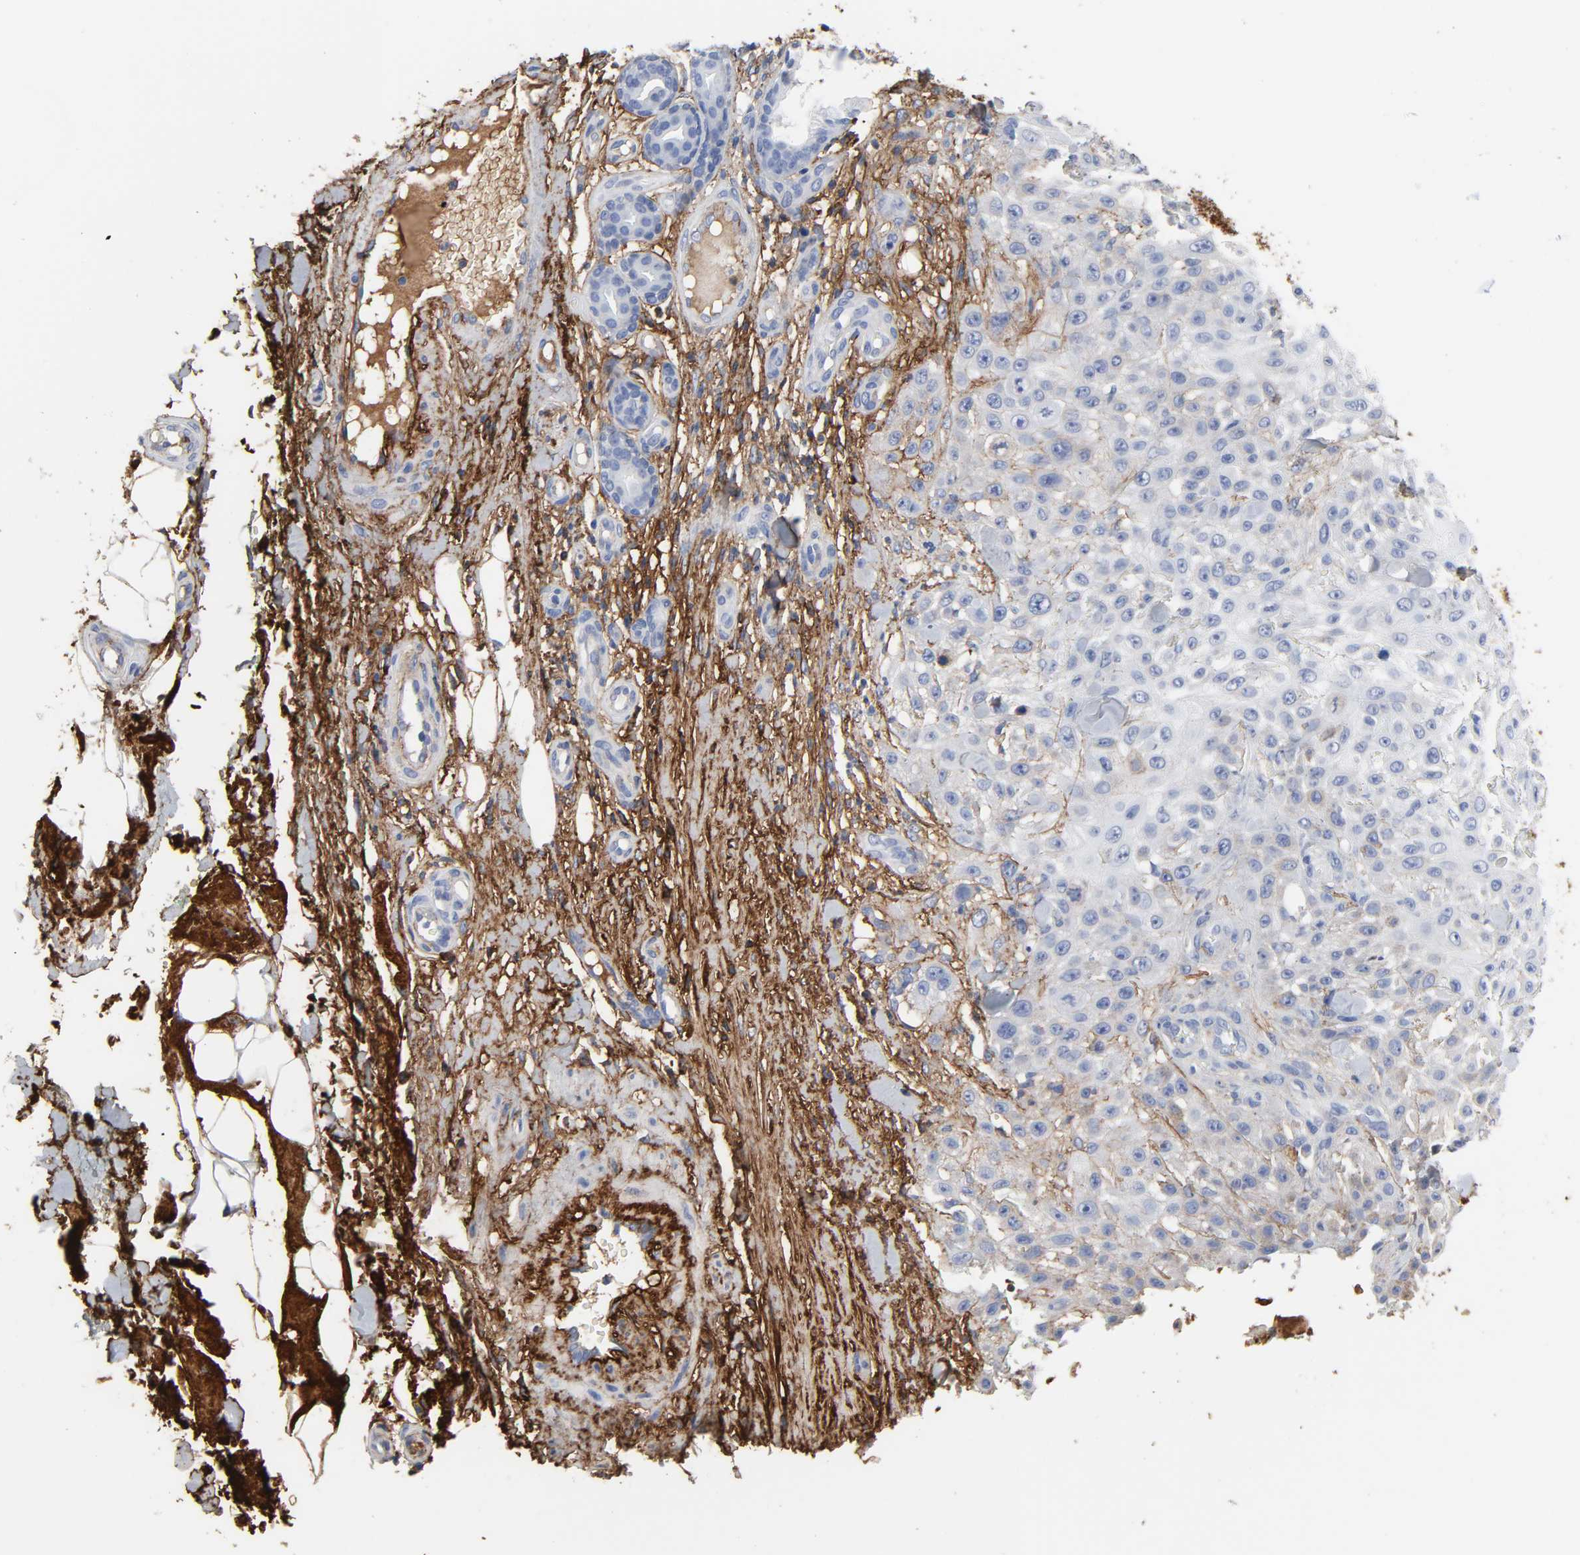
{"staining": {"intensity": "negative", "quantity": "none", "location": "none"}, "tissue": "skin cancer", "cell_type": "Tumor cells", "image_type": "cancer", "snomed": [{"axis": "morphology", "description": "Squamous cell carcinoma, NOS"}, {"axis": "topography", "description": "Skin"}], "caption": "Immunohistochemistry (IHC) of human skin squamous cell carcinoma displays no expression in tumor cells. (Brightfield microscopy of DAB IHC at high magnification).", "gene": "FBLN1", "patient": {"sex": "female", "age": 42}}